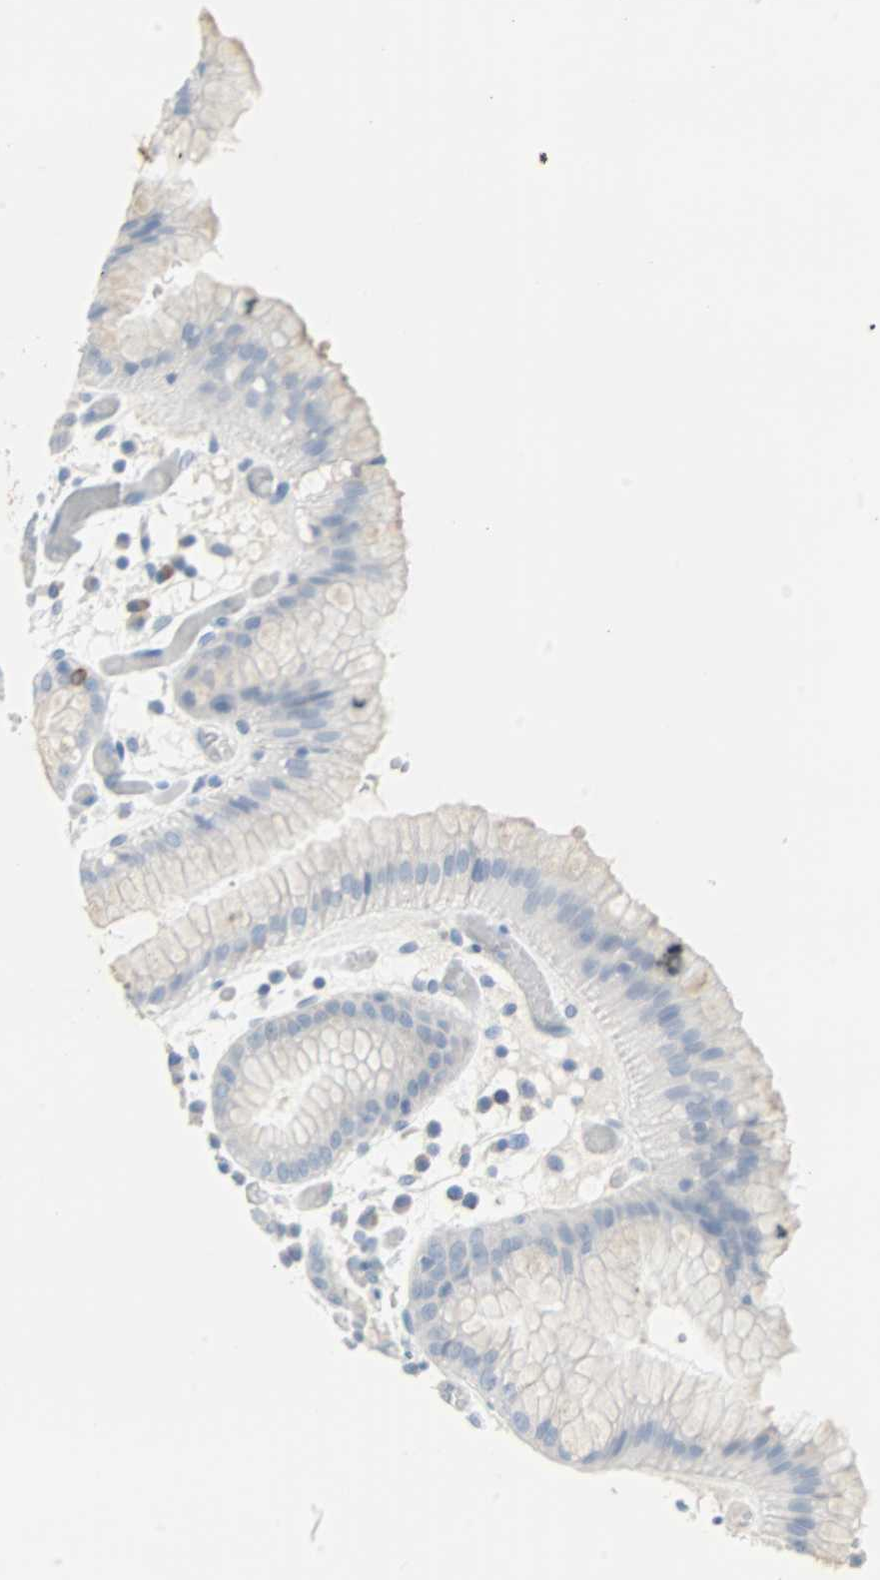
{"staining": {"intensity": "strong", "quantity": "<25%", "location": "cytoplasmic/membranous"}, "tissue": "stomach", "cell_type": "Glandular cells", "image_type": "normal", "snomed": [{"axis": "morphology", "description": "Normal tissue, NOS"}, {"axis": "topography", "description": "Stomach"}, {"axis": "topography", "description": "Stomach, lower"}], "caption": "Protein expression analysis of benign stomach reveals strong cytoplasmic/membranous expression in approximately <25% of glandular cells.", "gene": "STX1A", "patient": {"sex": "female", "age": 75}}